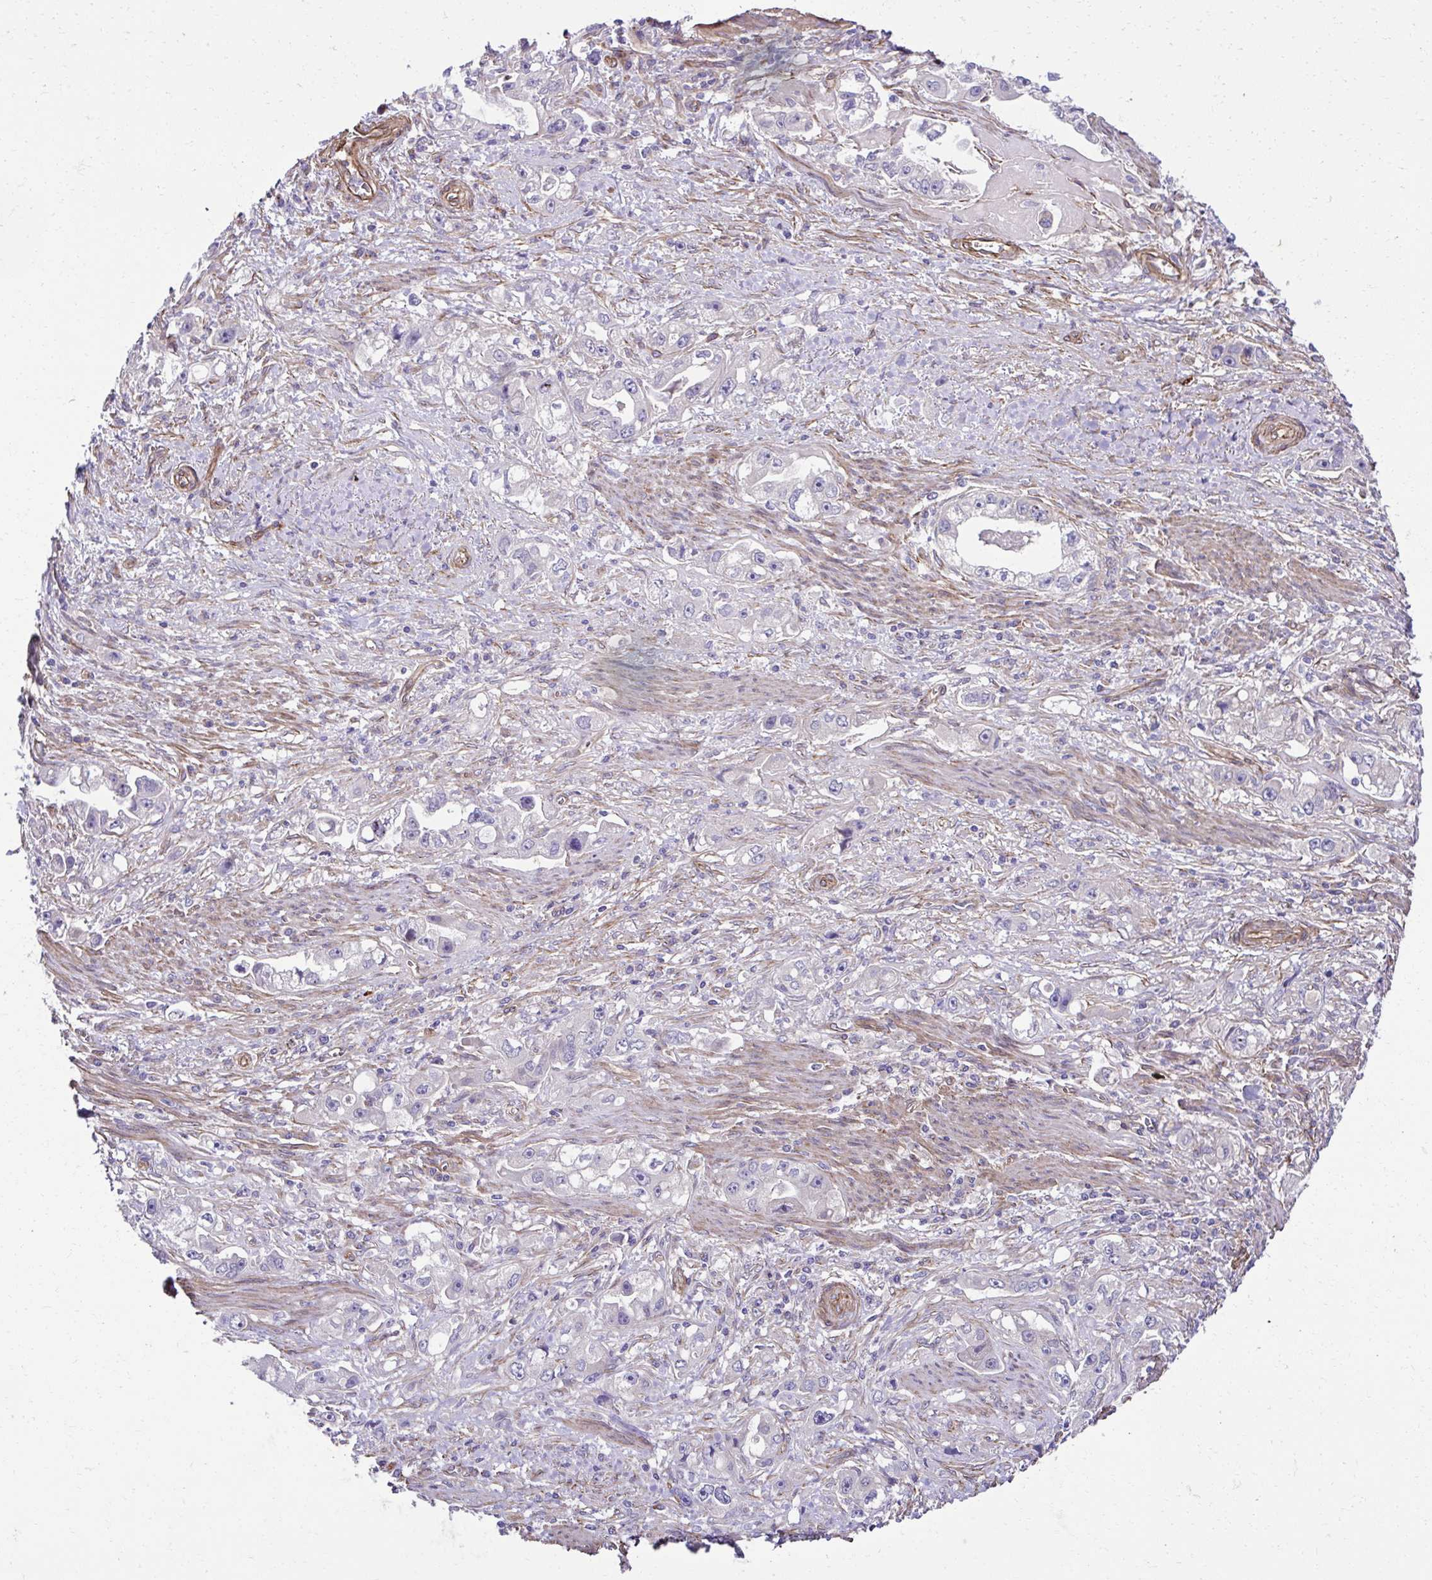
{"staining": {"intensity": "negative", "quantity": "none", "location": "none"}, "tissue": "stomach cancer", "cell_type": "Tumor cells", "image_type": "cancer", "snomed": [{"axis": "morphology", "description": "Adenocarcinoma, NOS"}, {"axis": "topography", "description": "Stomach, lower"}], "caption": "Tumor cells are negative for protein expression in human adenocarcinoma (stomach). Brightfield microscopy of IHC stained with DAB (3,3'-diaminobenzidine) (brown) and hematoxylin (blue), captured at high magnification.", "gene": "TRIM52", "patient": {"sex": "female", "age": 93}}